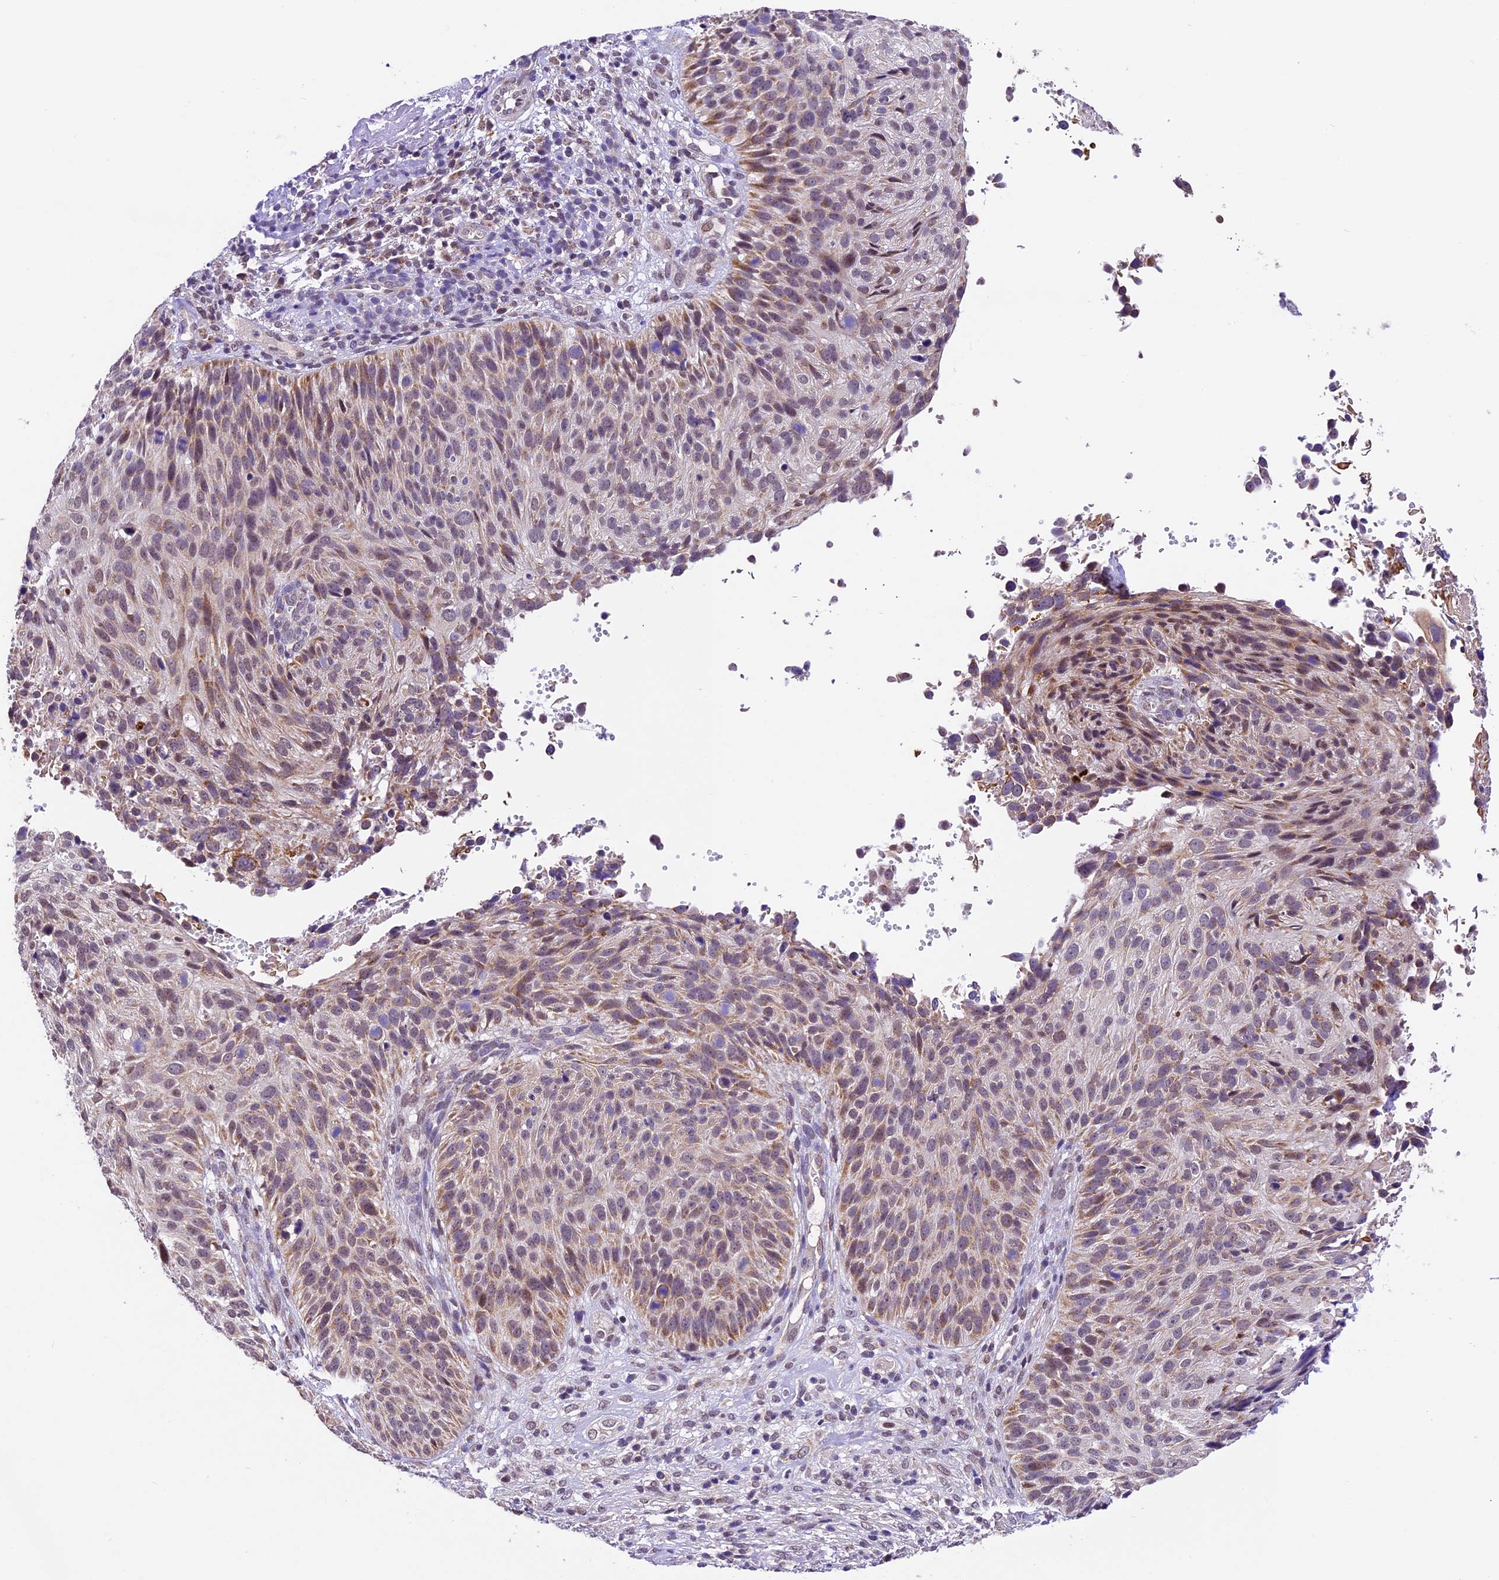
{"staining": {"intensity": "moderate", "quantity": "25%-75%", "location": "cytoplasmic/membranous,nuclear"}, "tissue": "cervical cancer", "cell_type": "Tumor cells", "image_type": "cancer", "snomed": [{"axis": "morphology", "description": "Squamous cell carcinoma, NOS"}, {"axis": "topography", "description": "Cervix"}], "caption": "DAB (3,3'-diaminobenzidine) immunohistochemical staining of cervical squamous cell carcinoma exhibits moderate cytoplasmic/membranous and nuclear protein positivity in approximately 25%-75% of tumor cells.", "gene": "CARS2", "patient": {"sex": "female", "age": 74}}